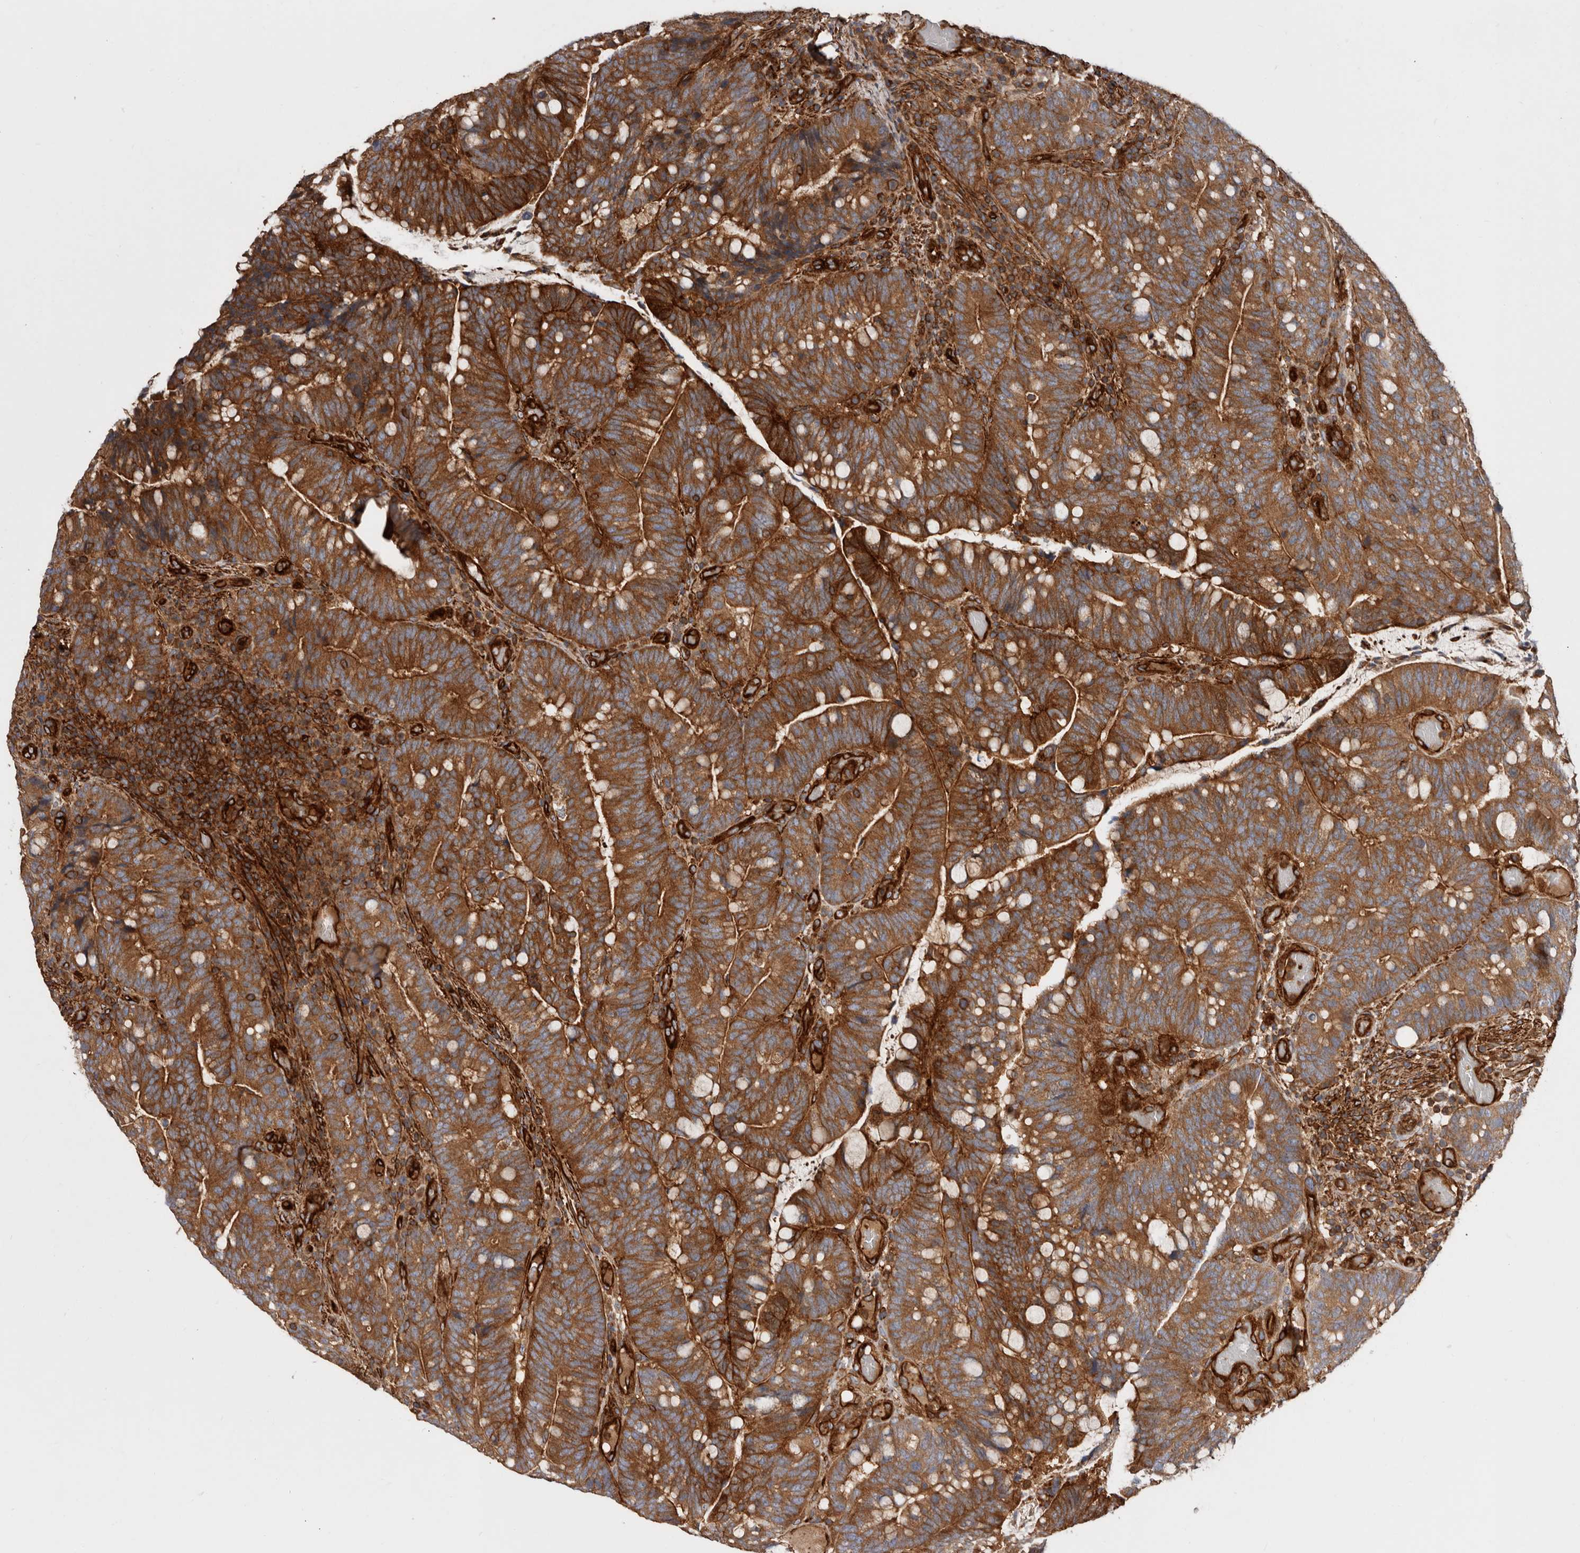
{"staining": {"intensity": "strong", "quantity": ">75%", "location": "cytoplasmic/membranous"}, "tissue": "colorectal cancer", "cell_type": "Tumor cells", "image_type": "cancer", "snomed": [{"axis": "morphology", "description": "Adenocarcinoma, NOS"}, {"axis": "topography", "description": "Colon"}], "caption": "Colorectal adenocarcinoma stained for a protein (brown) reveals strong cytoplasmic/membranous positive positivity in approximately >75% of tumor cells.", "gene": "TMC7", "patient": {"sex": "female", "age": 66}}